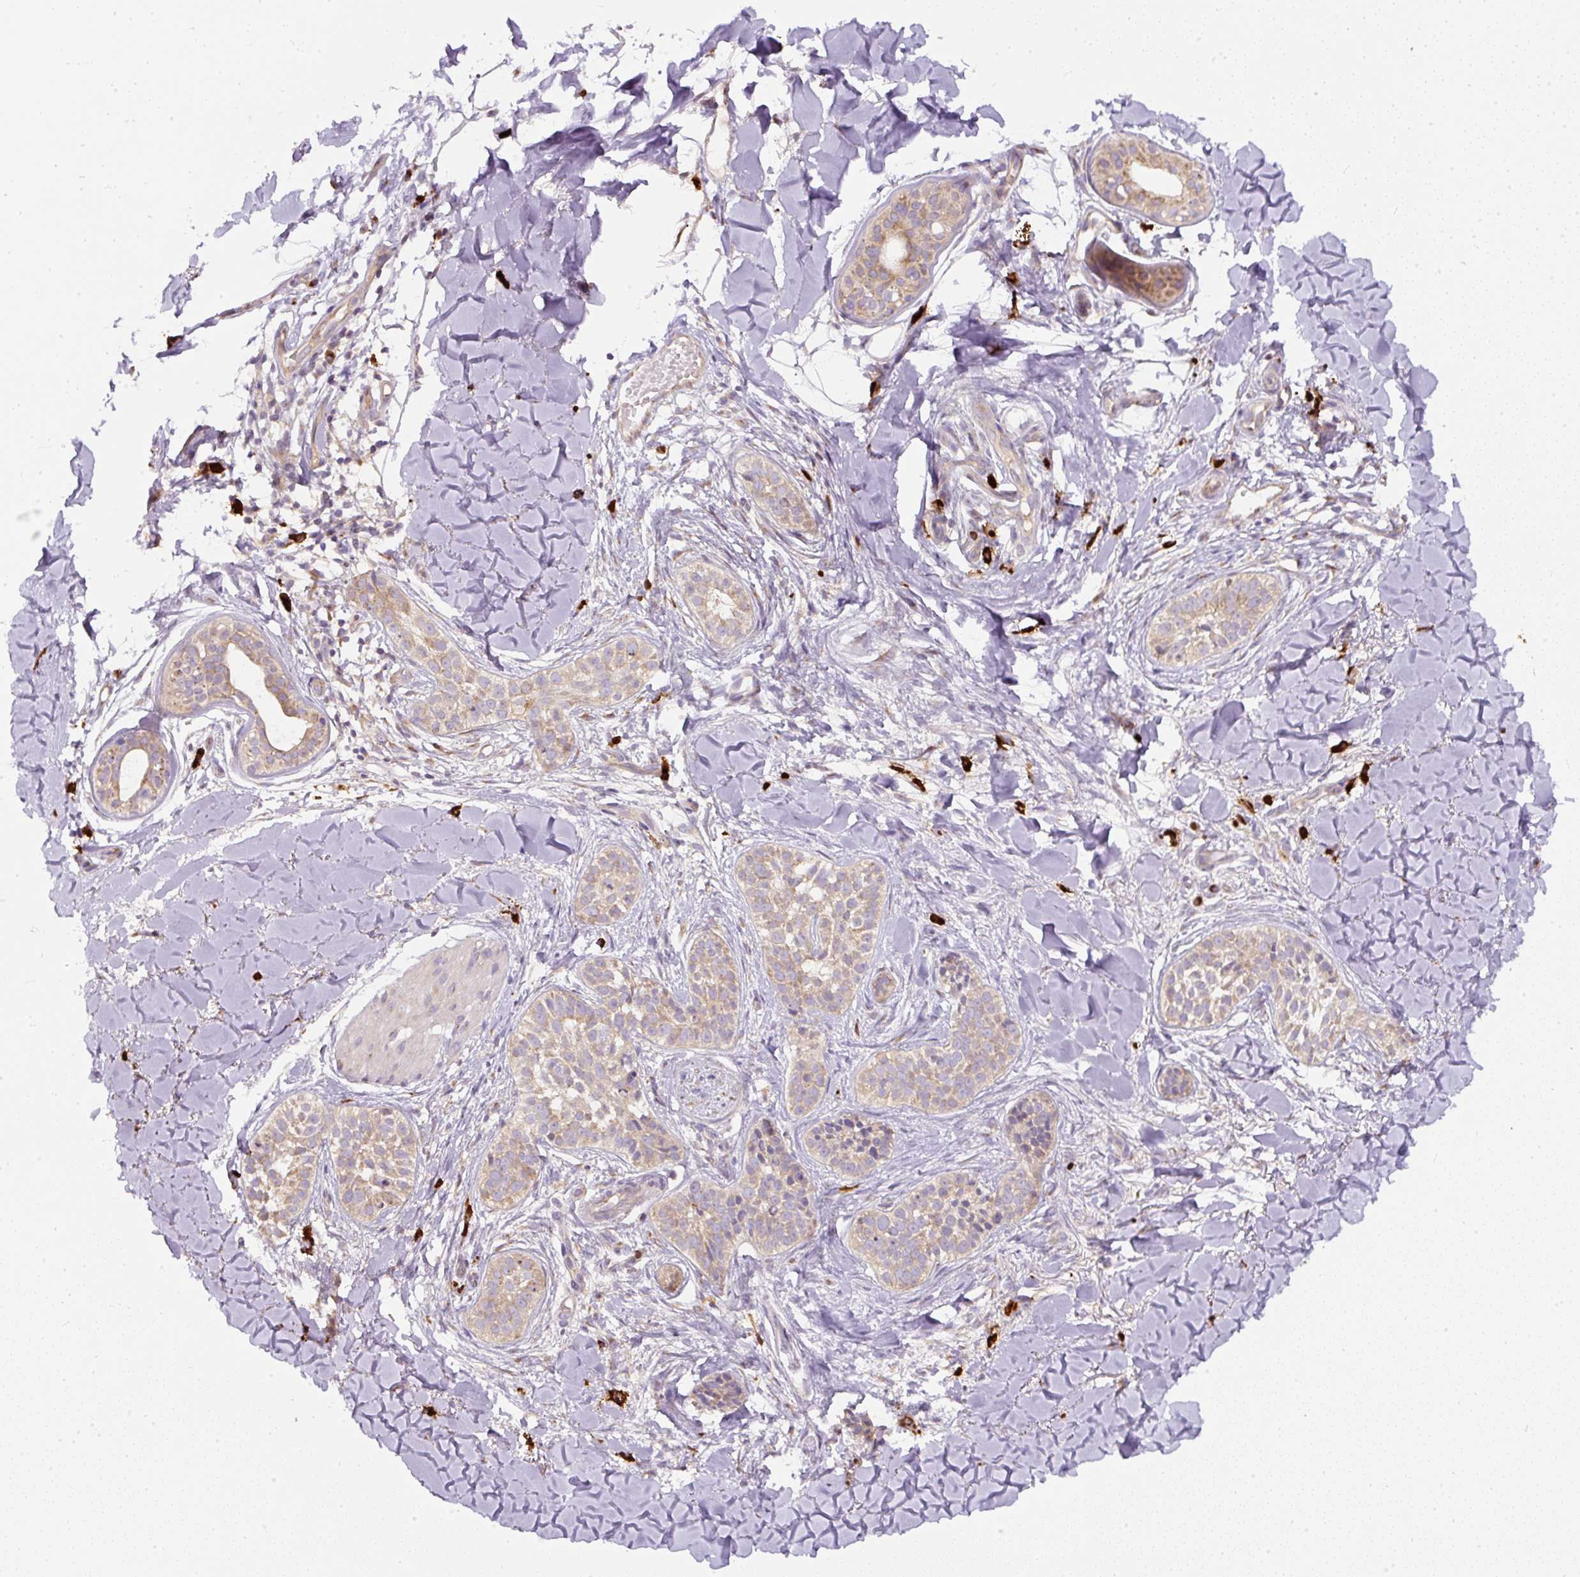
{"staining": {"intensity": "weak", "quantity": ">75%", "location": "cytoplasmic/membranous"}, "tissue": "skin cancer", "cell_type": "Tumor cells", "image_type": "cancer", "snomed": [{"axis": "morphology", "description": "Basal cell carcinoma"}, {"axis": "topography", "description": "Skin"}], "caption": "Skin basal cell carcinoma was stained to show a protein in brown. There is low levels of weak cytoplasmic/membranous staining in approximately >75% of tumor cells.", "gene": "MLX", "patient": {"sex": "male", "age": 52}}